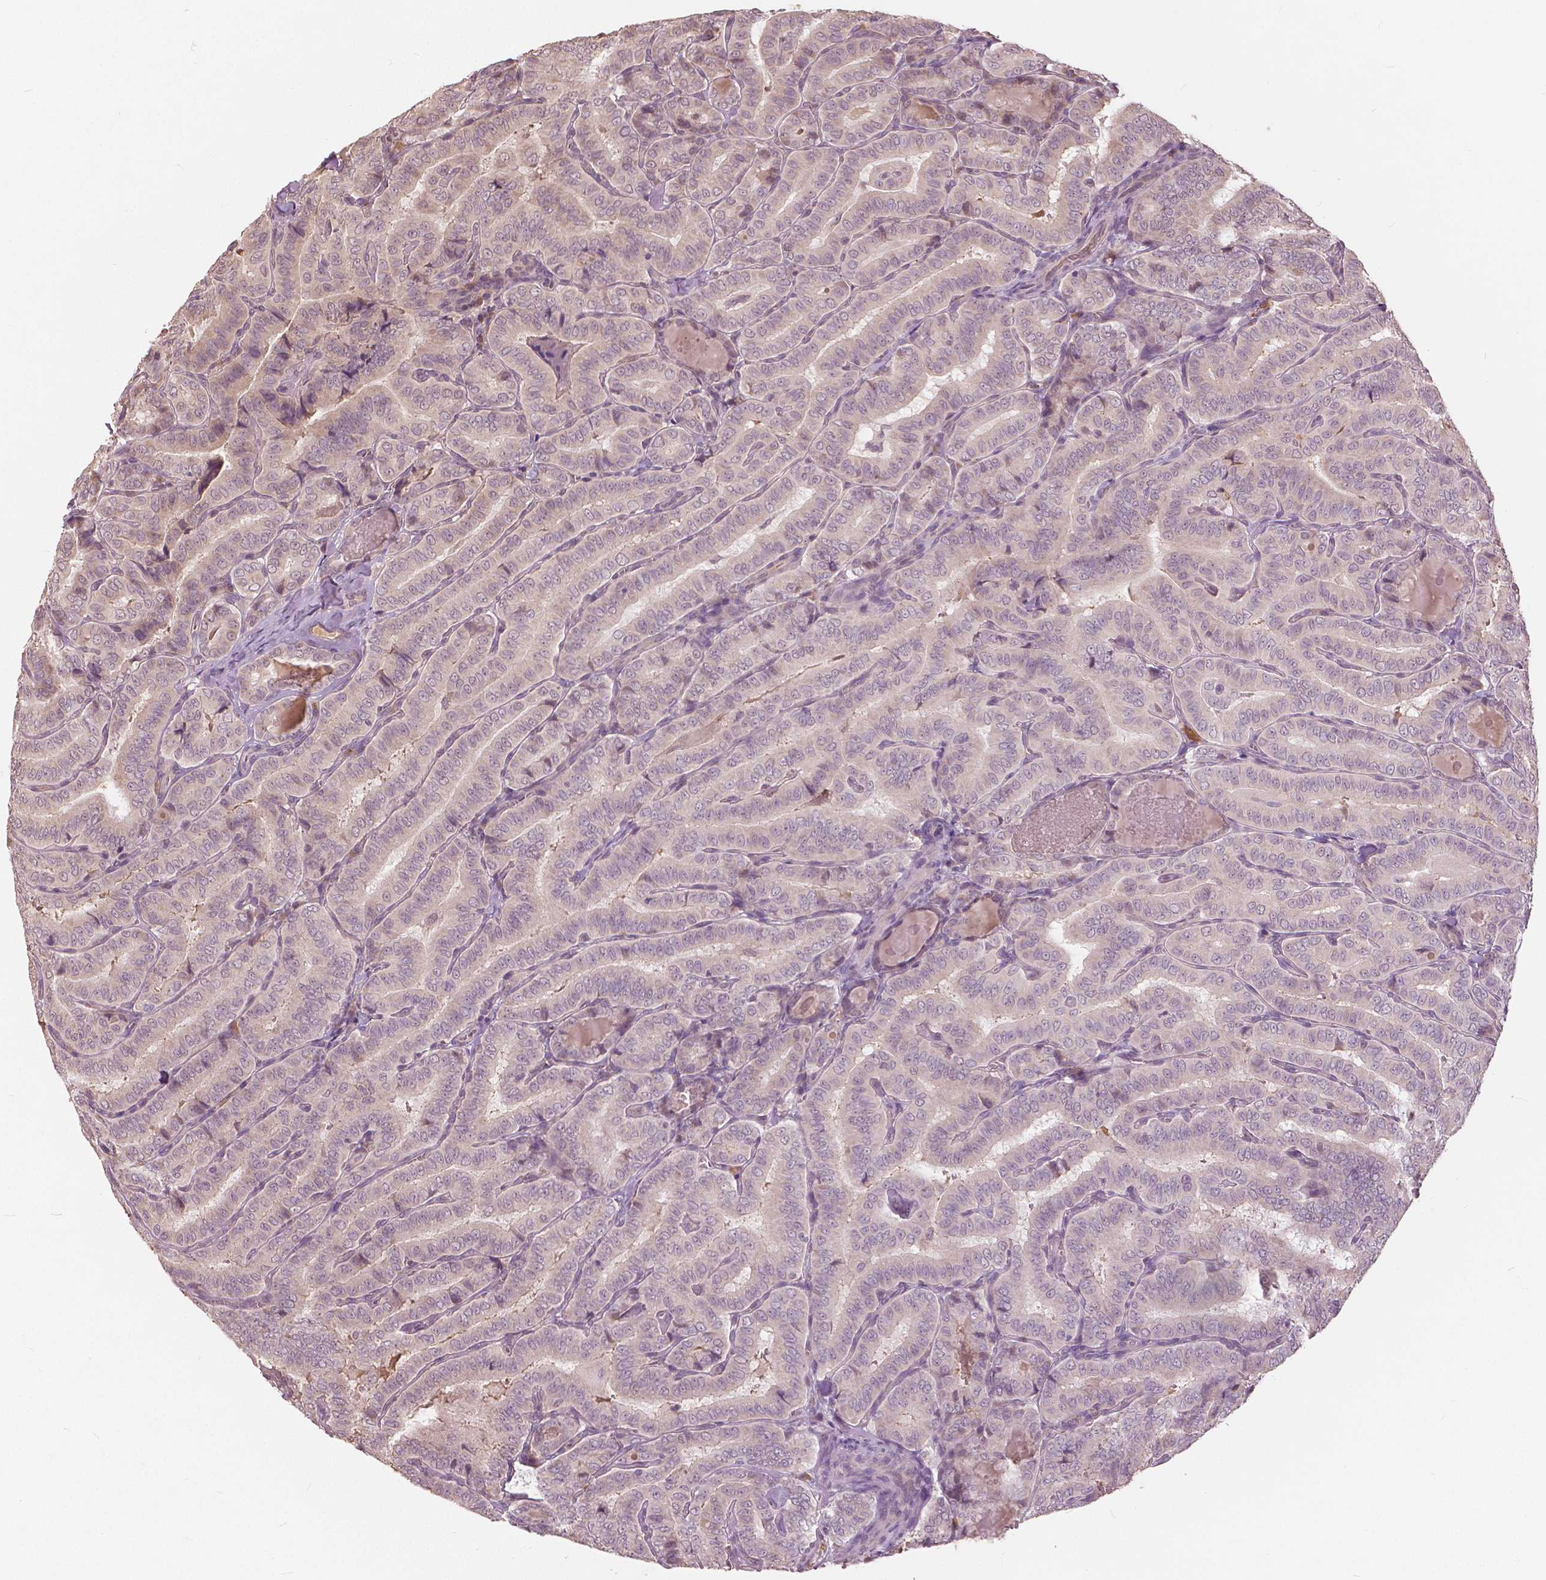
{"staining": {"intensity": "negative", "quantity": "none", "location": "none"}, "tissue": "thyroid cancer", "cell_type": "Tumor cells", "image_type": "cancer", "snomed": [{"axis": "morphology", "description": "Papillary adenocarcinoma, NOS"}, {"axis": "morphology", "description": "Papillary adenoma metastatic"}, {"axis": "topography", "description": "Thyroid gland"}], "caption": "Immunohistochemical staining of thyroid papillary adenoma metastatic demonstrates no significant expression in tumor cells. (DAB immunohistochemistry visualized using brightfield microscopy, high magnification).", "gene": "ANGPTL4", "patient": {"sex": "female", "age": 50}}